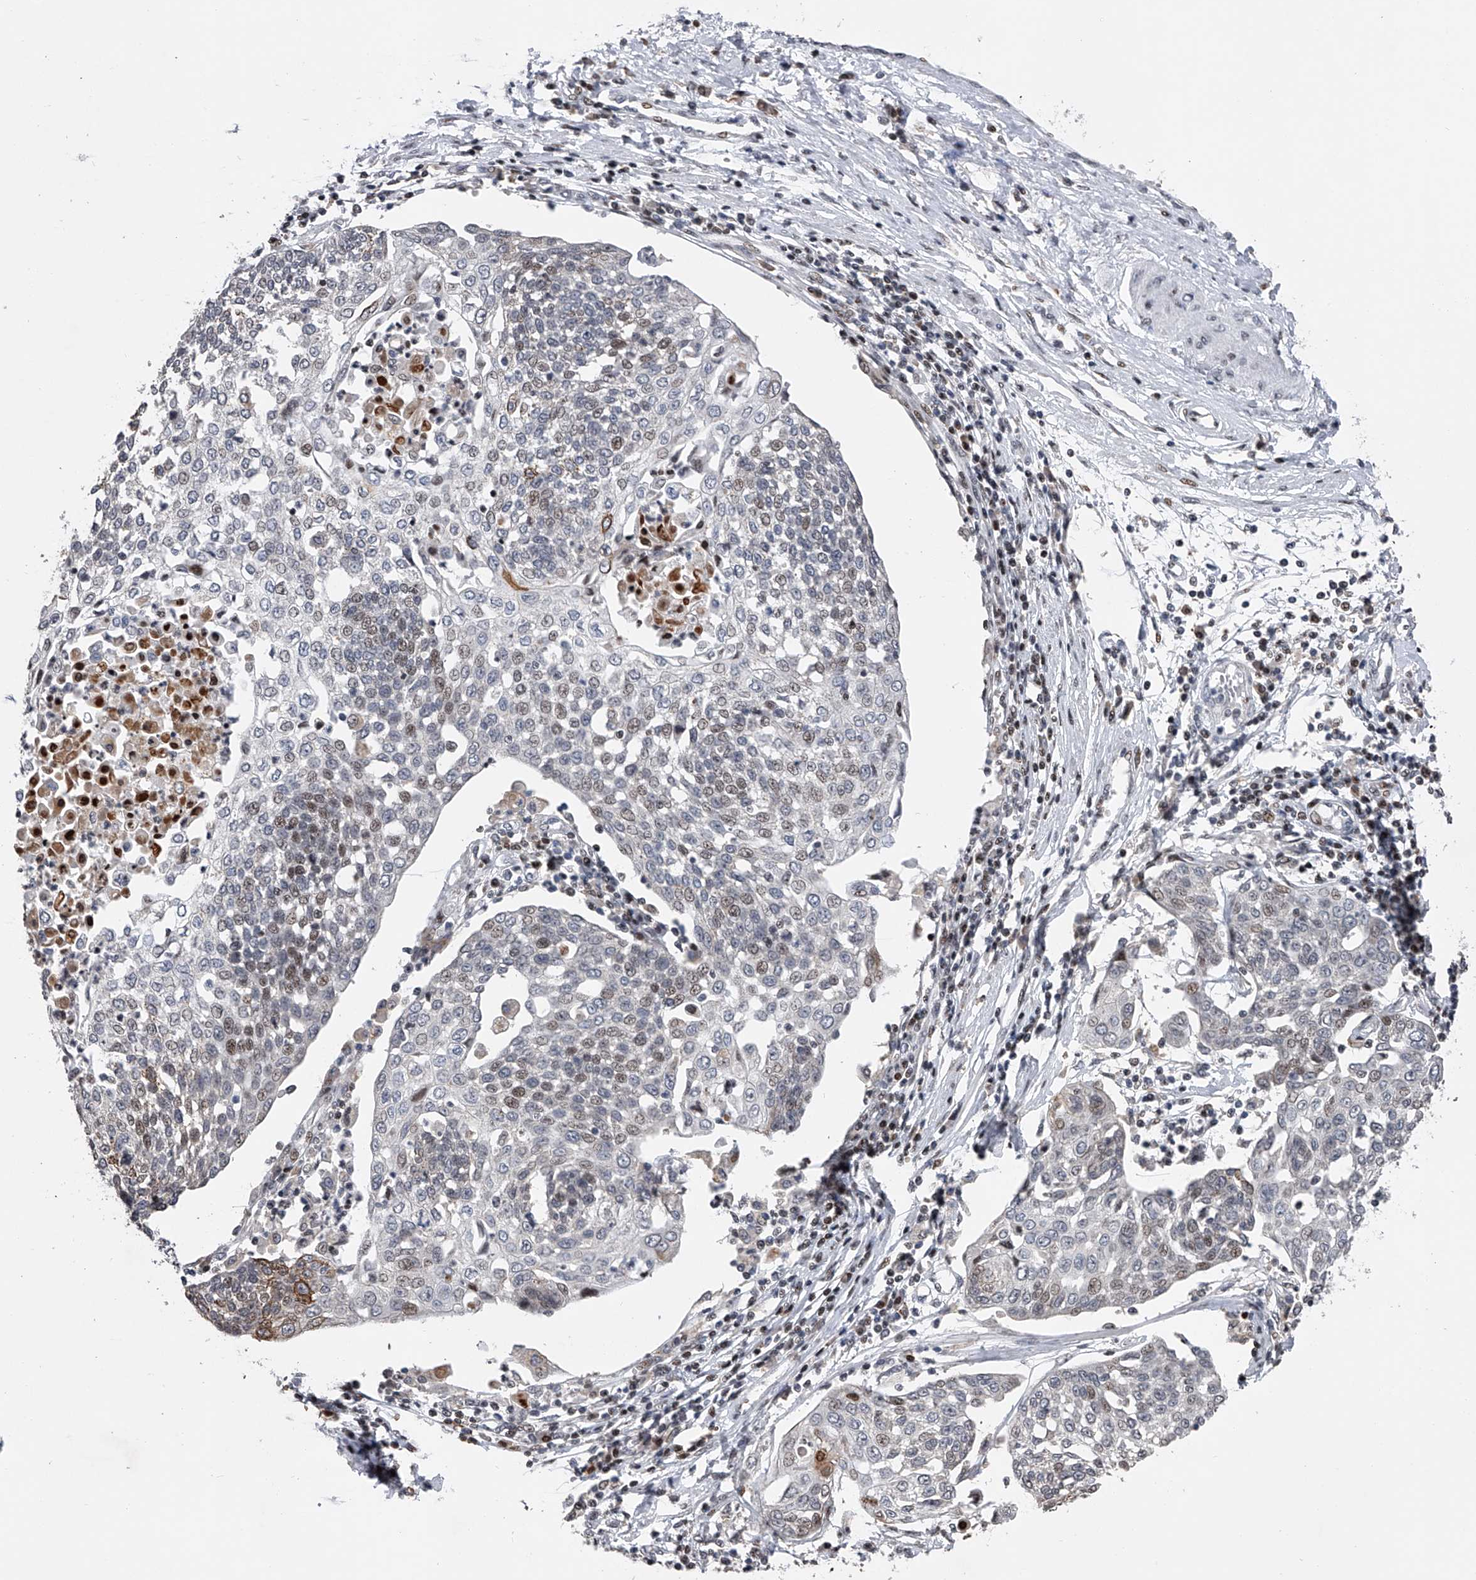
{"staining": {"intensity": "weak", "quantity": "<25%", "location": "nuclear"}, "tissue": "cervical cancer", "cell_type": "Tumor cells", "image_type": "cancer", "snomed": [{"axis": "morphology", "description": "Squamous cell carcinoma, NOS"}, {"axis": "topography", "description": "Cervix"}], "caption": "This is an IHC photomicrograph of human cervical cancer. There is no staining in tumor cells.", "gene": "RWDD2A", "patient": {"sex": "female", "age": 34}}